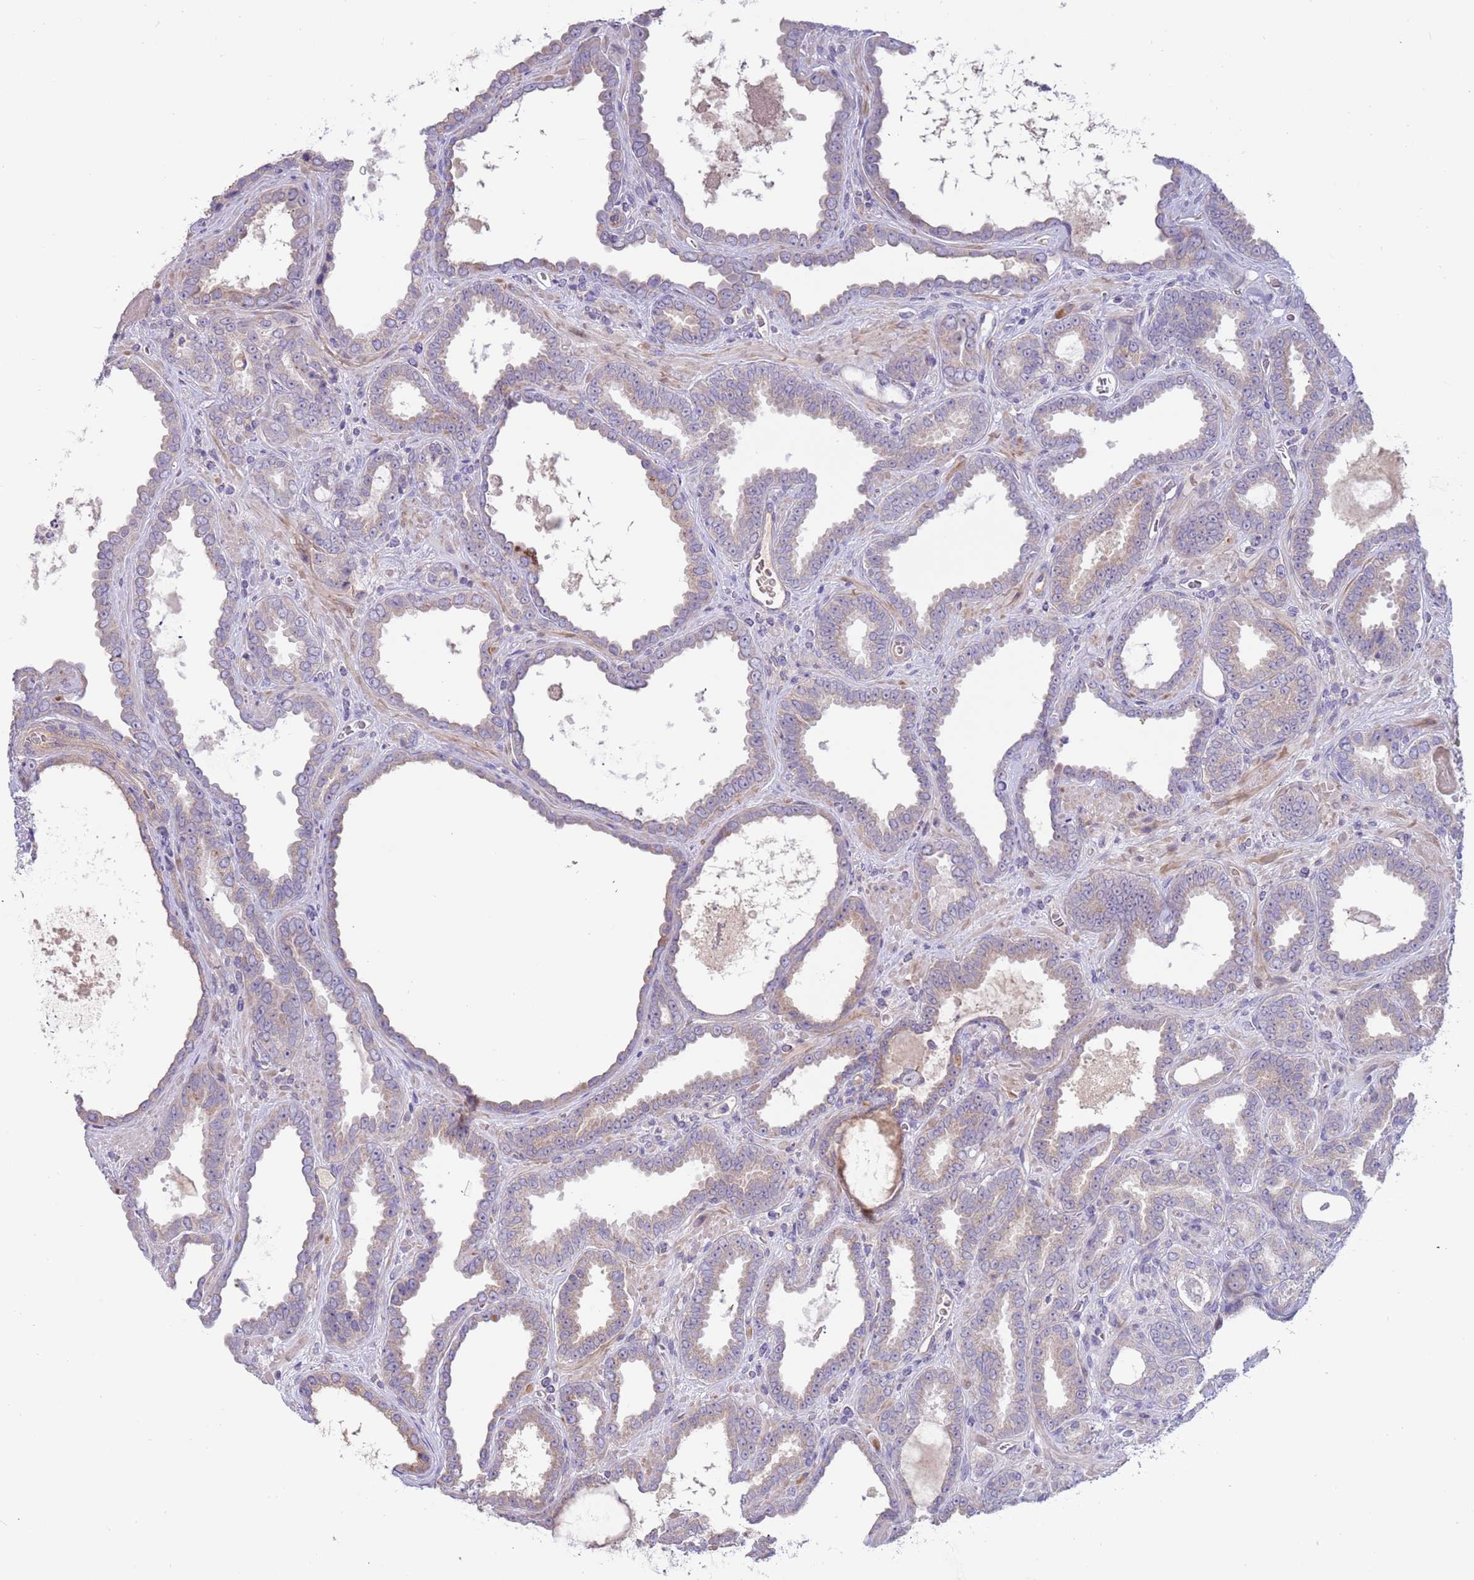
{"staining": {"intensity": "negative", "quantity": "none", "location": "none"}, "tissue": "prostate cancer", "cell_type": "Tumor cells", "image_type": "cancer", "snomed": [{"axis": "morphology", "description": "Adenocarcinoma, High grade"}, {"axis": "topography", "description": "Prostate"}], "caption": "This histopathology image is of prostate cancer stained with IHC to label a protein in brown with the nuclei are counter-stained blue. There is no positivity in tumor cells.", "gene": "CABYR", "patient": {"sex": "male", "age": 72}}